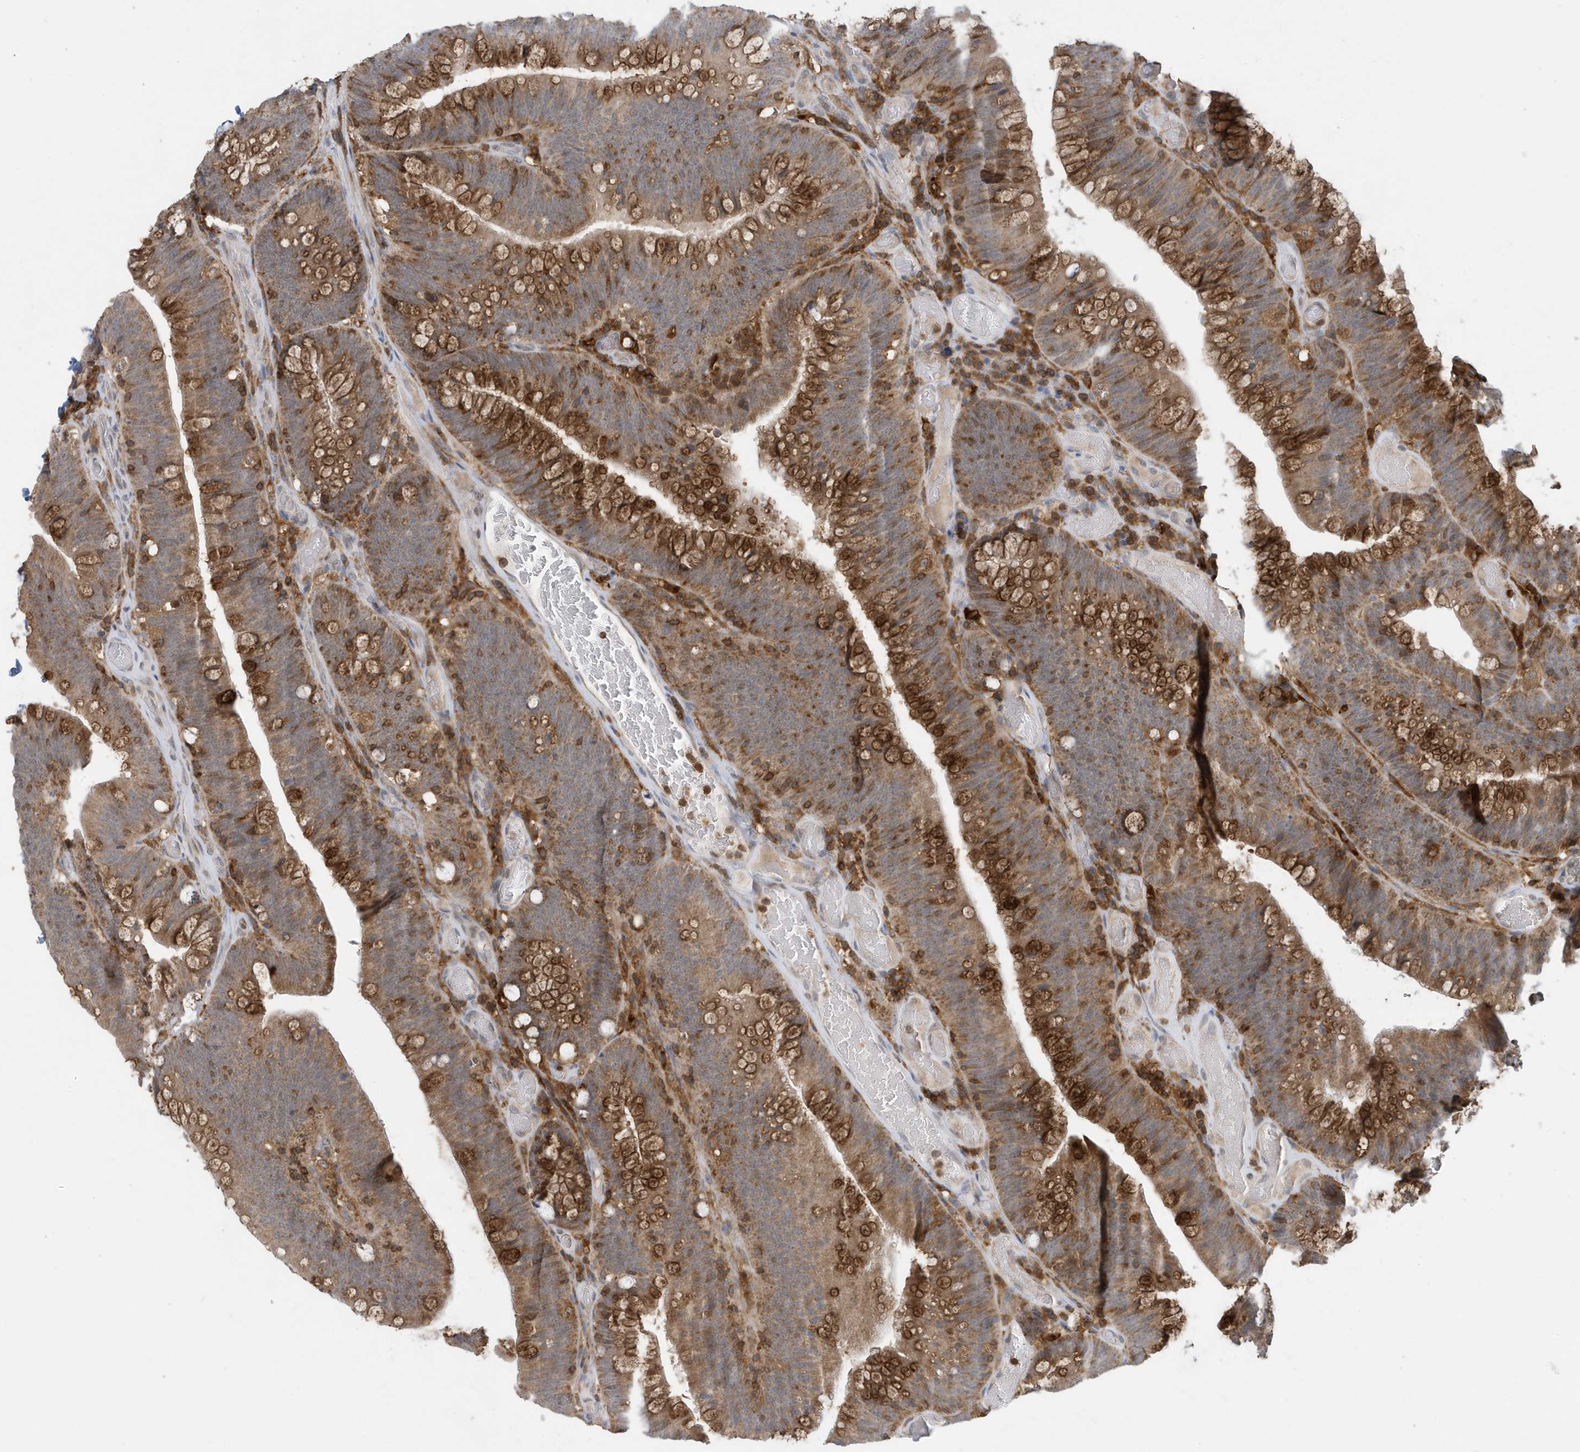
{"staining": {"intensity": "strong", "quantity": "25%-75%", "location": "cytoplasmic/membranous"}, "tissue": "colorectal cancer", "cell_type": "Tumor cells", "image_type": "cancer", "snomed": [{"axis": "morphology", "description": "Normal tissue, NOS"}, {"axis": "topography", "description": "Colon"}], "caption": "A brown stain labels strong cytoplasmic/membranous expression of a protein in colorectal cancer tumor cells.", "gene": "NSUN3", "patient": {"sex": "female", "age": 82}}